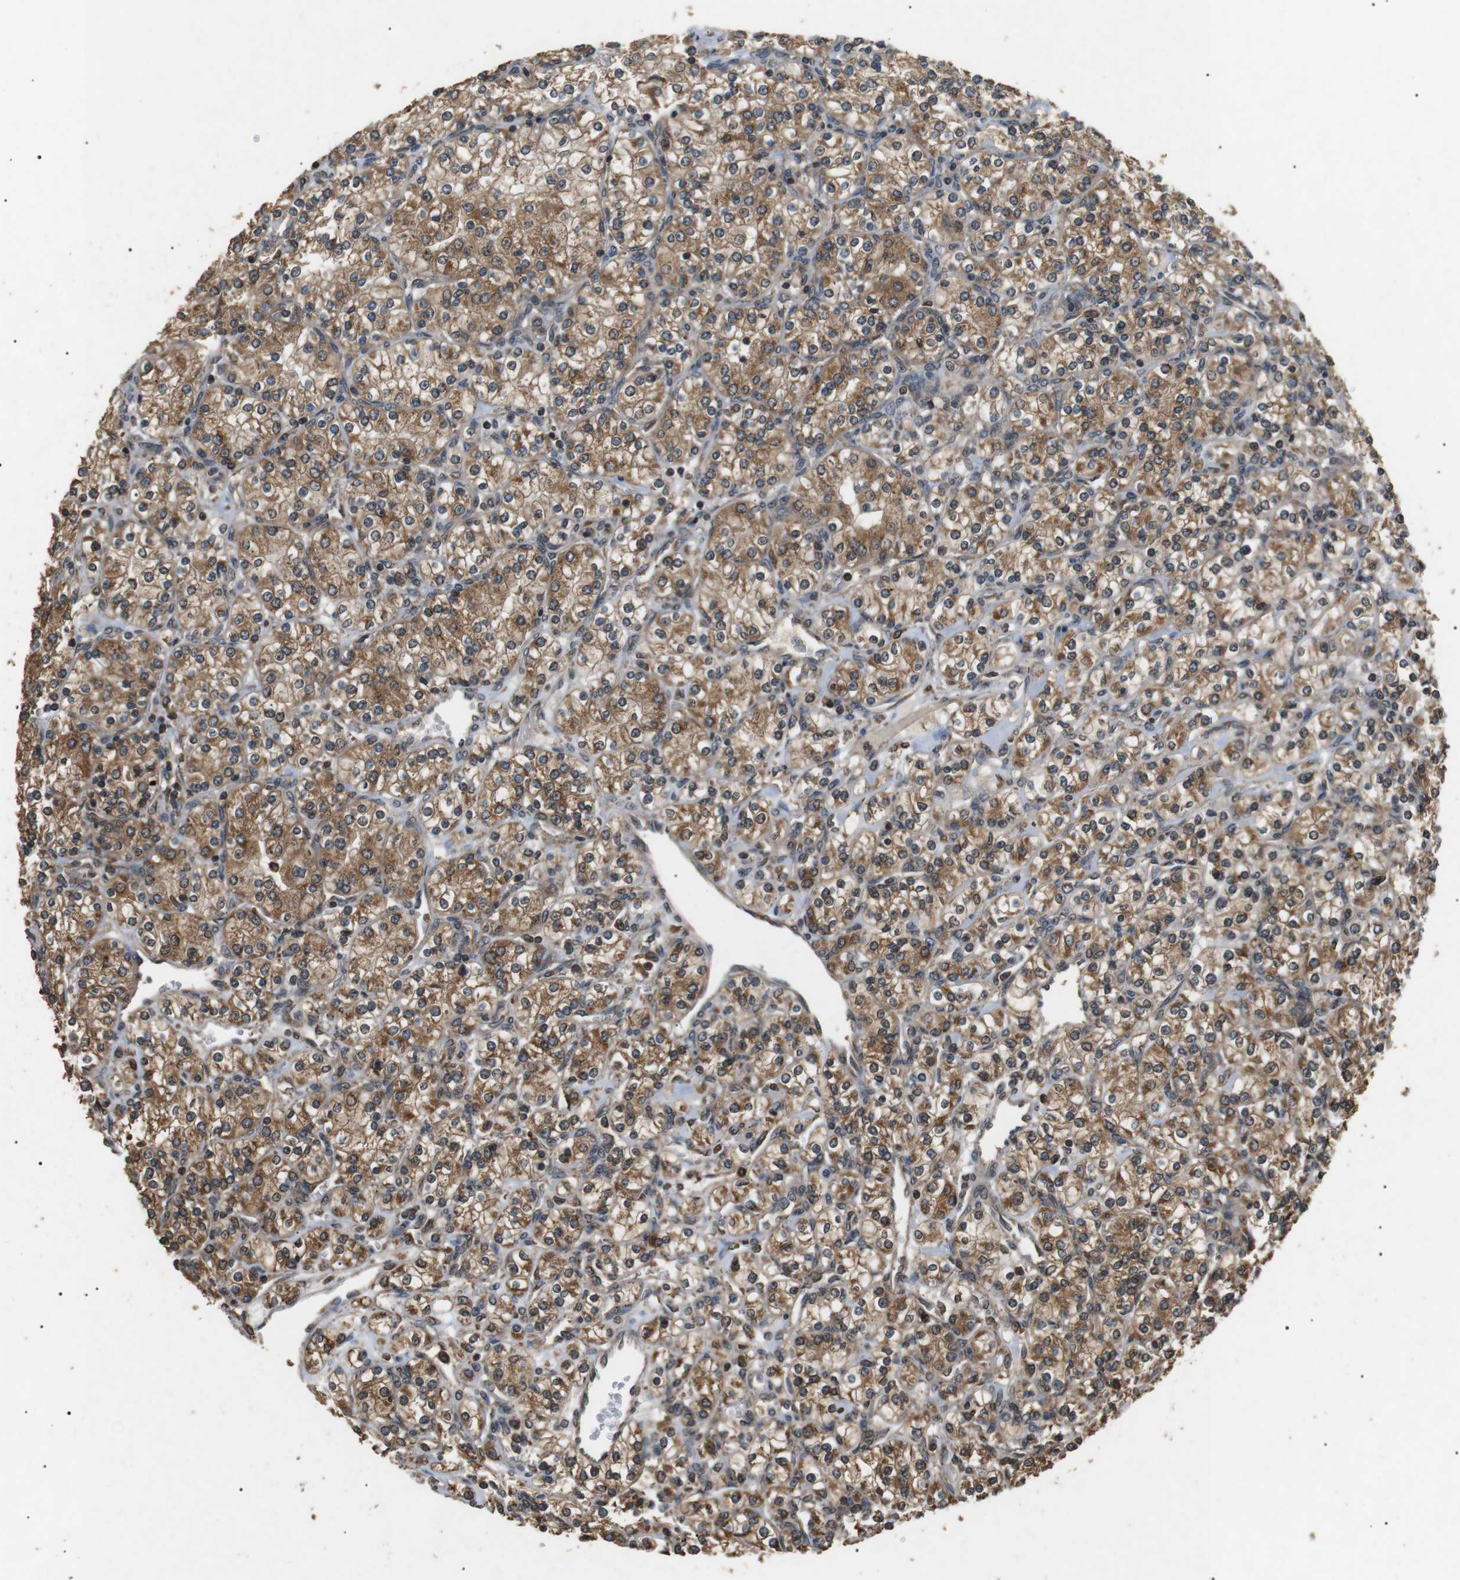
{"staining": {"intensity": "moderate", "quantity": ">75%", "location": "cytoplasmic/membranous"}, "tissue": "renal cancer", "cell_type": "Tumor cells", "image_type": "cancer", "snomed": [{"axis": "morphology", "description": "Adenocarcinoma, NOS"}, {"axis": "topography", "description": "Kidney"}], "caption": "A brown stain highlights moderate cytoplasmic/membranous positivity of a protein in renal cancer tumor cells. The staining was performed using DAB (3,3'-diaminobenzidine), with brown indicating positive protein expression. Nuclei are stained blue with hematoxylin.", "gene": "TBC1D15", "patient": {"sex": "male", "age": 77}}